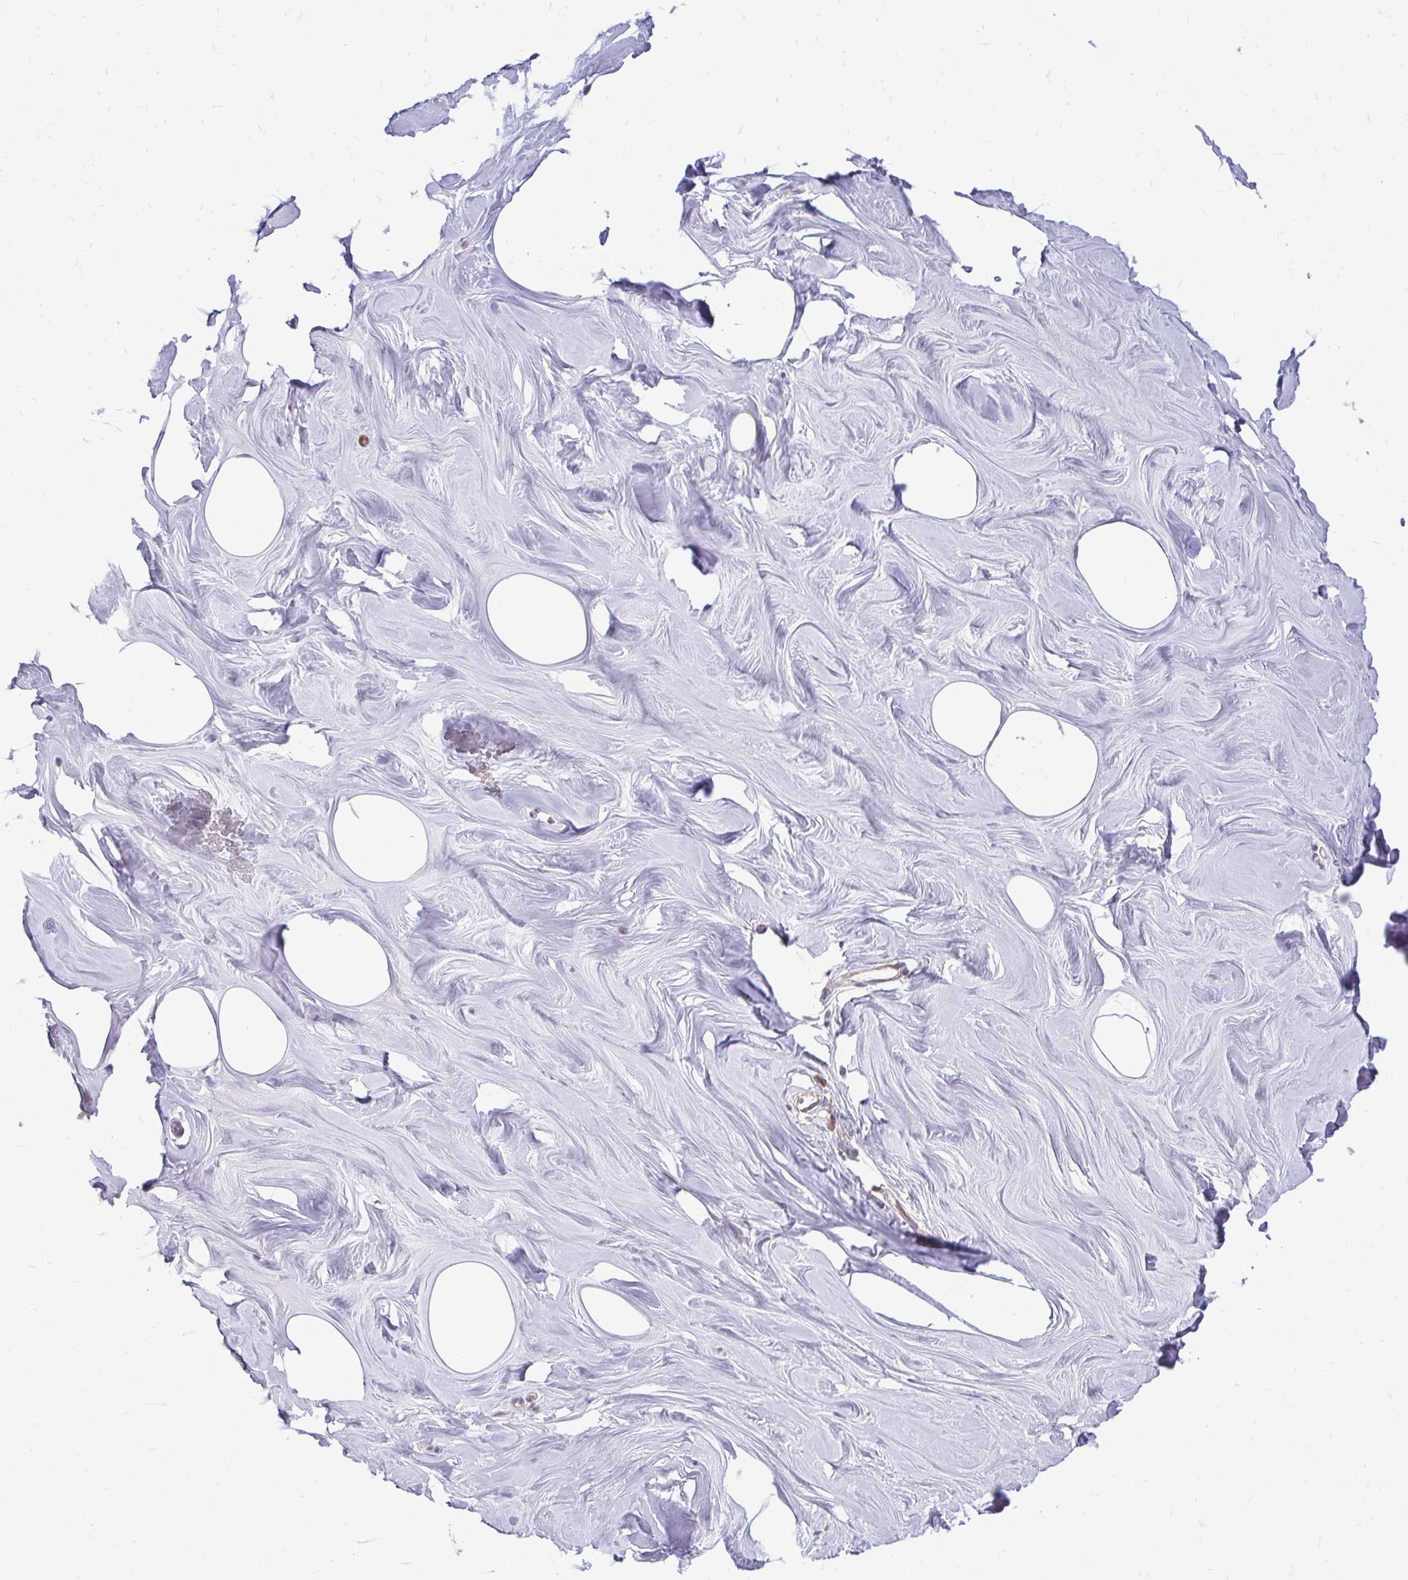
{"staining": {"intensity": "negative", "quantity": "none", "location": "none"}, "tissue": "breast", "cell_type": "Adipocytes", "image_type": "normal", "snomed": [{"axis": "morphology", "description": "Normal tissue, NOS"}, {"axis": "topography", "description": "Breast"}], "caption": "A histopathology image of human breast is negative for staining in adipocytes.", "gene": "METTL9", "patient": {"sex": "female", "age": 27}}